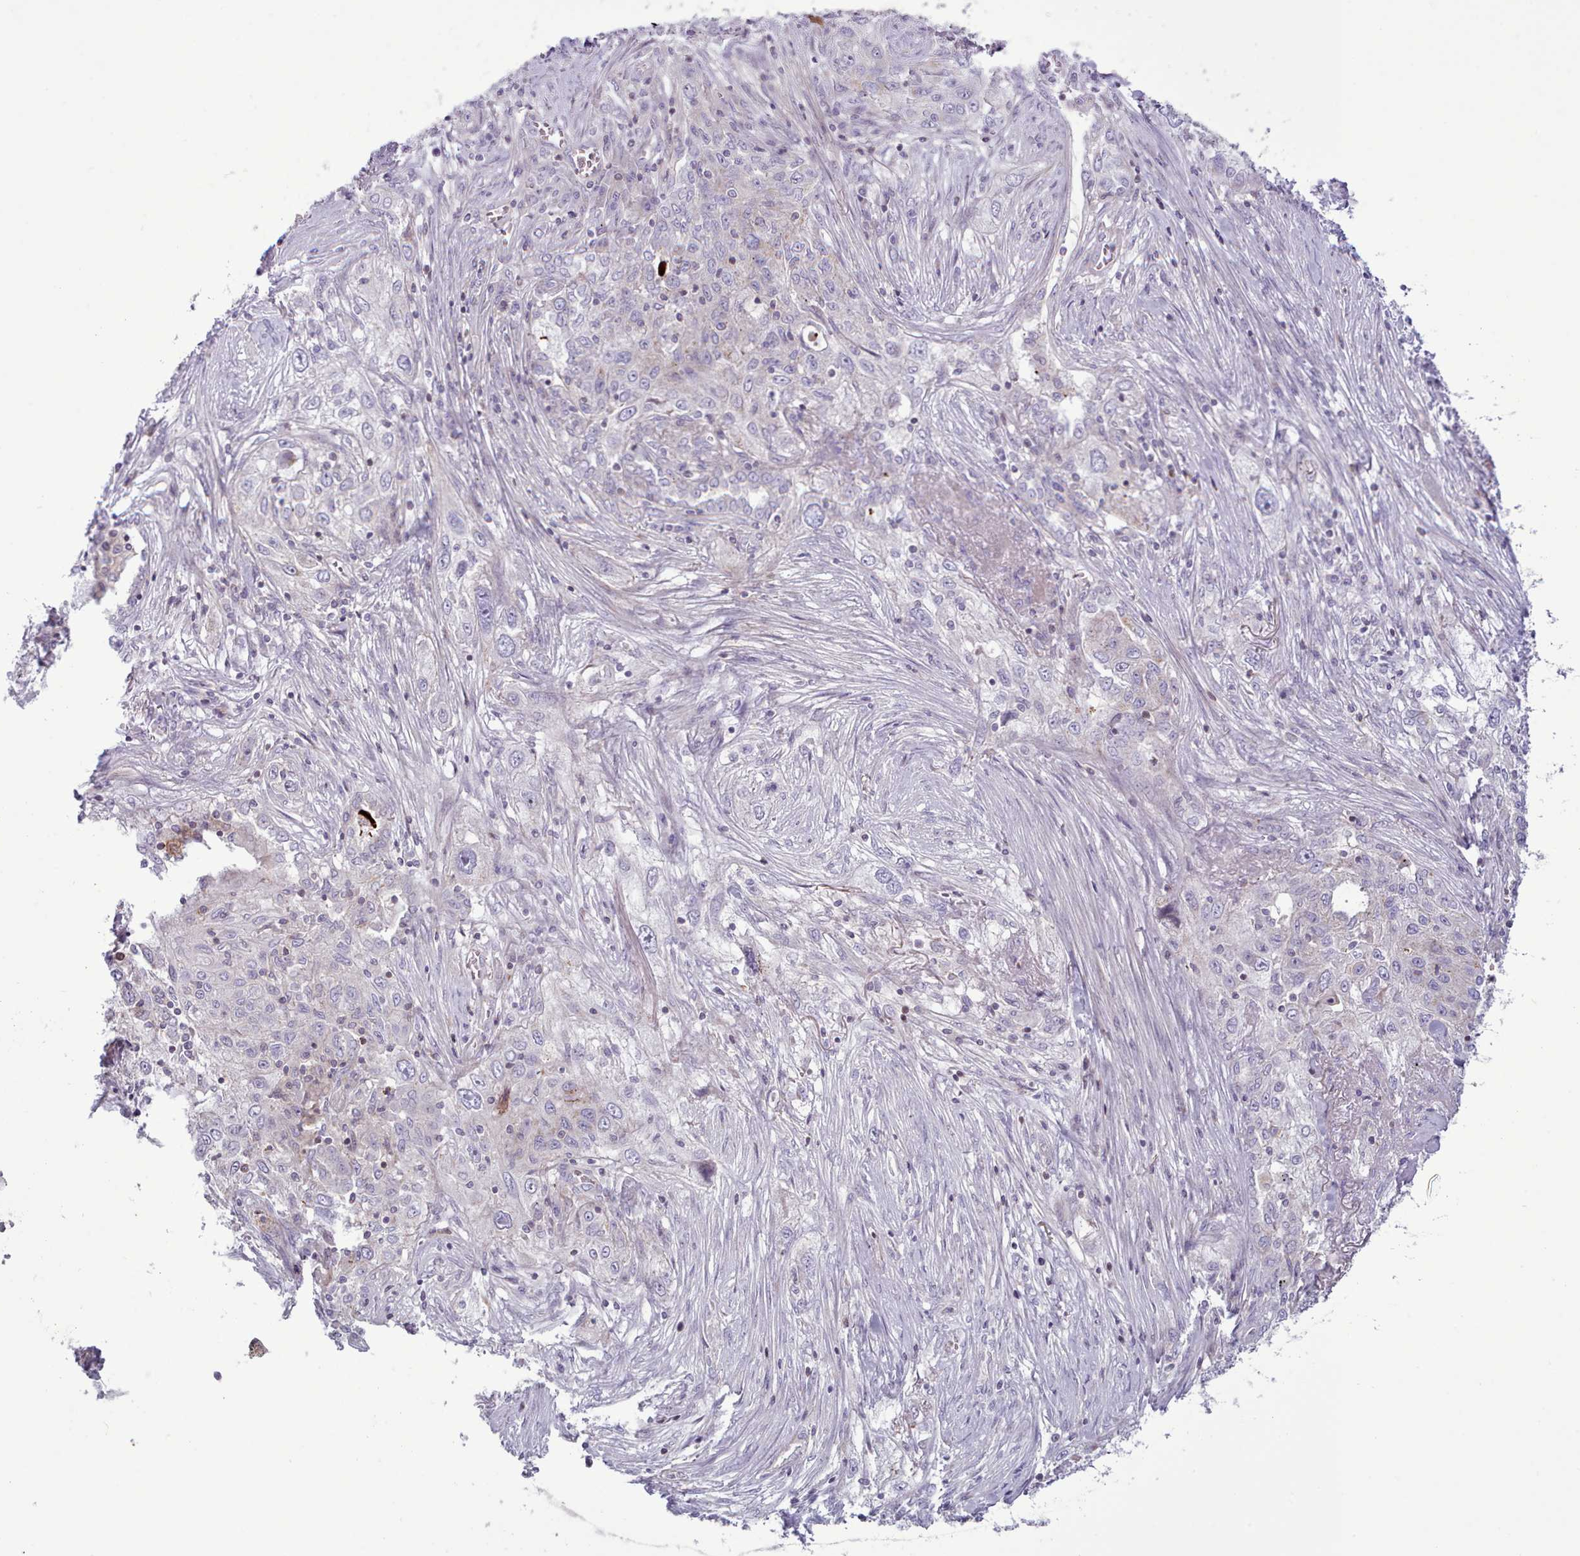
{"staining": {"intensity": "negative", "quantity": "none", "location": "none"}, "tissue": "lung cancer", "cell_type": "Tumor cells", "image_type": "cancer", "snomed": [{"axis": "morphology", "description": "Squamous cell carcinoma, NOS"}, {"axis": "topography", "description": "Lung"}], "caption": "DAB immunohistochemical staining of lung cancer demonstrates no significant expression in tumor cells.", "gene": "TENT4B", "patient": {"sex": "female", "age": 69}}